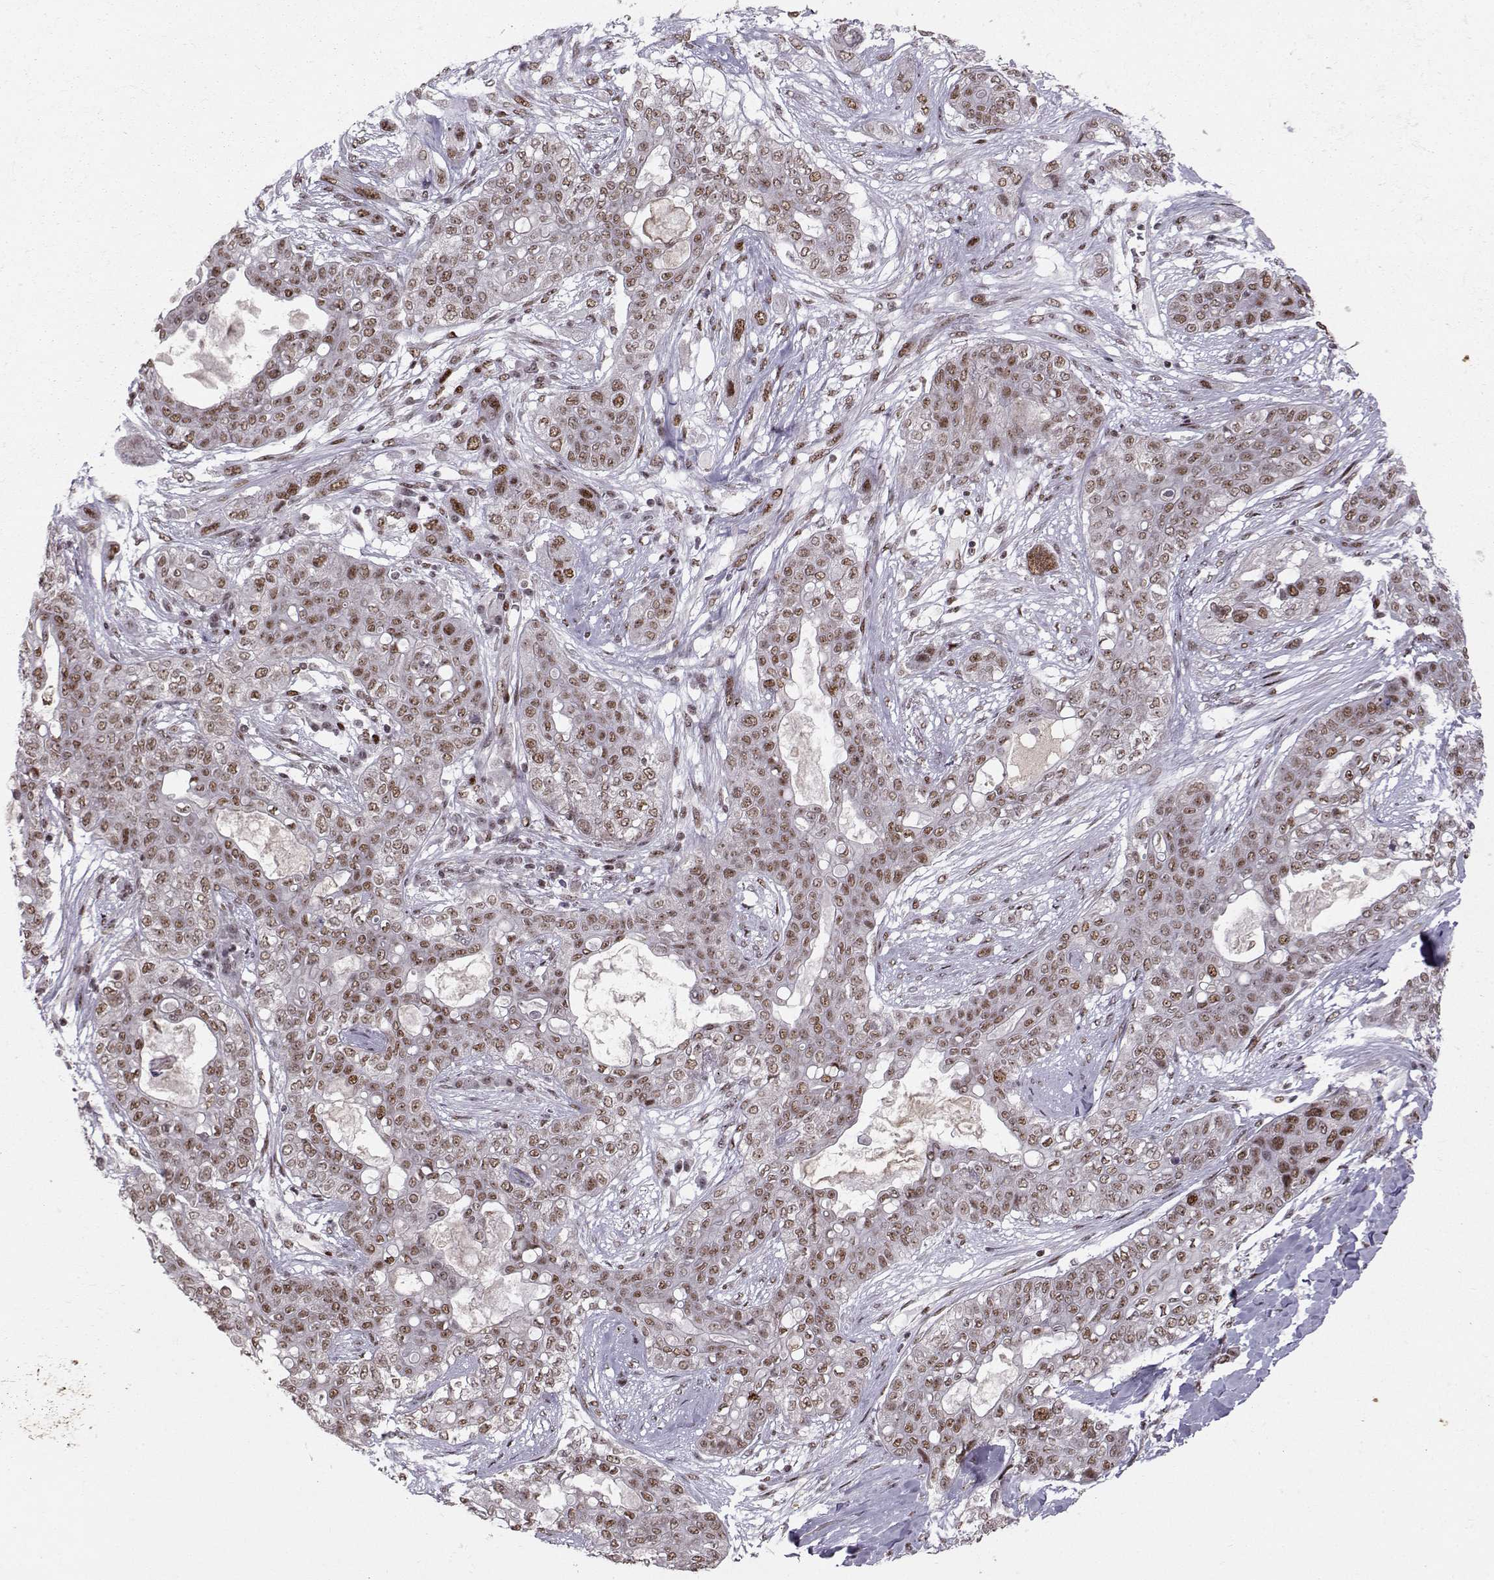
{"staining": {"intensity": "moderate", "quantity": "25%-75%", "location": "nuclear"}, "tissue": "lung cancer", "cell_type": "Tumor cells", "image_type": "cancer", "snomed": [{"axis": "morphology", "description": "Squamous cell carcinoma, NOS"}, {"axis": "topography", "description": "Lung"}], "caption": "The micrograph displays a brown stain indicating the presence of a protein in the nuclear of tumor cells in squamous cell carcinoma (lung).", "gene": "SNAPC2", "patient": {"sex": "female", "age": 70}}